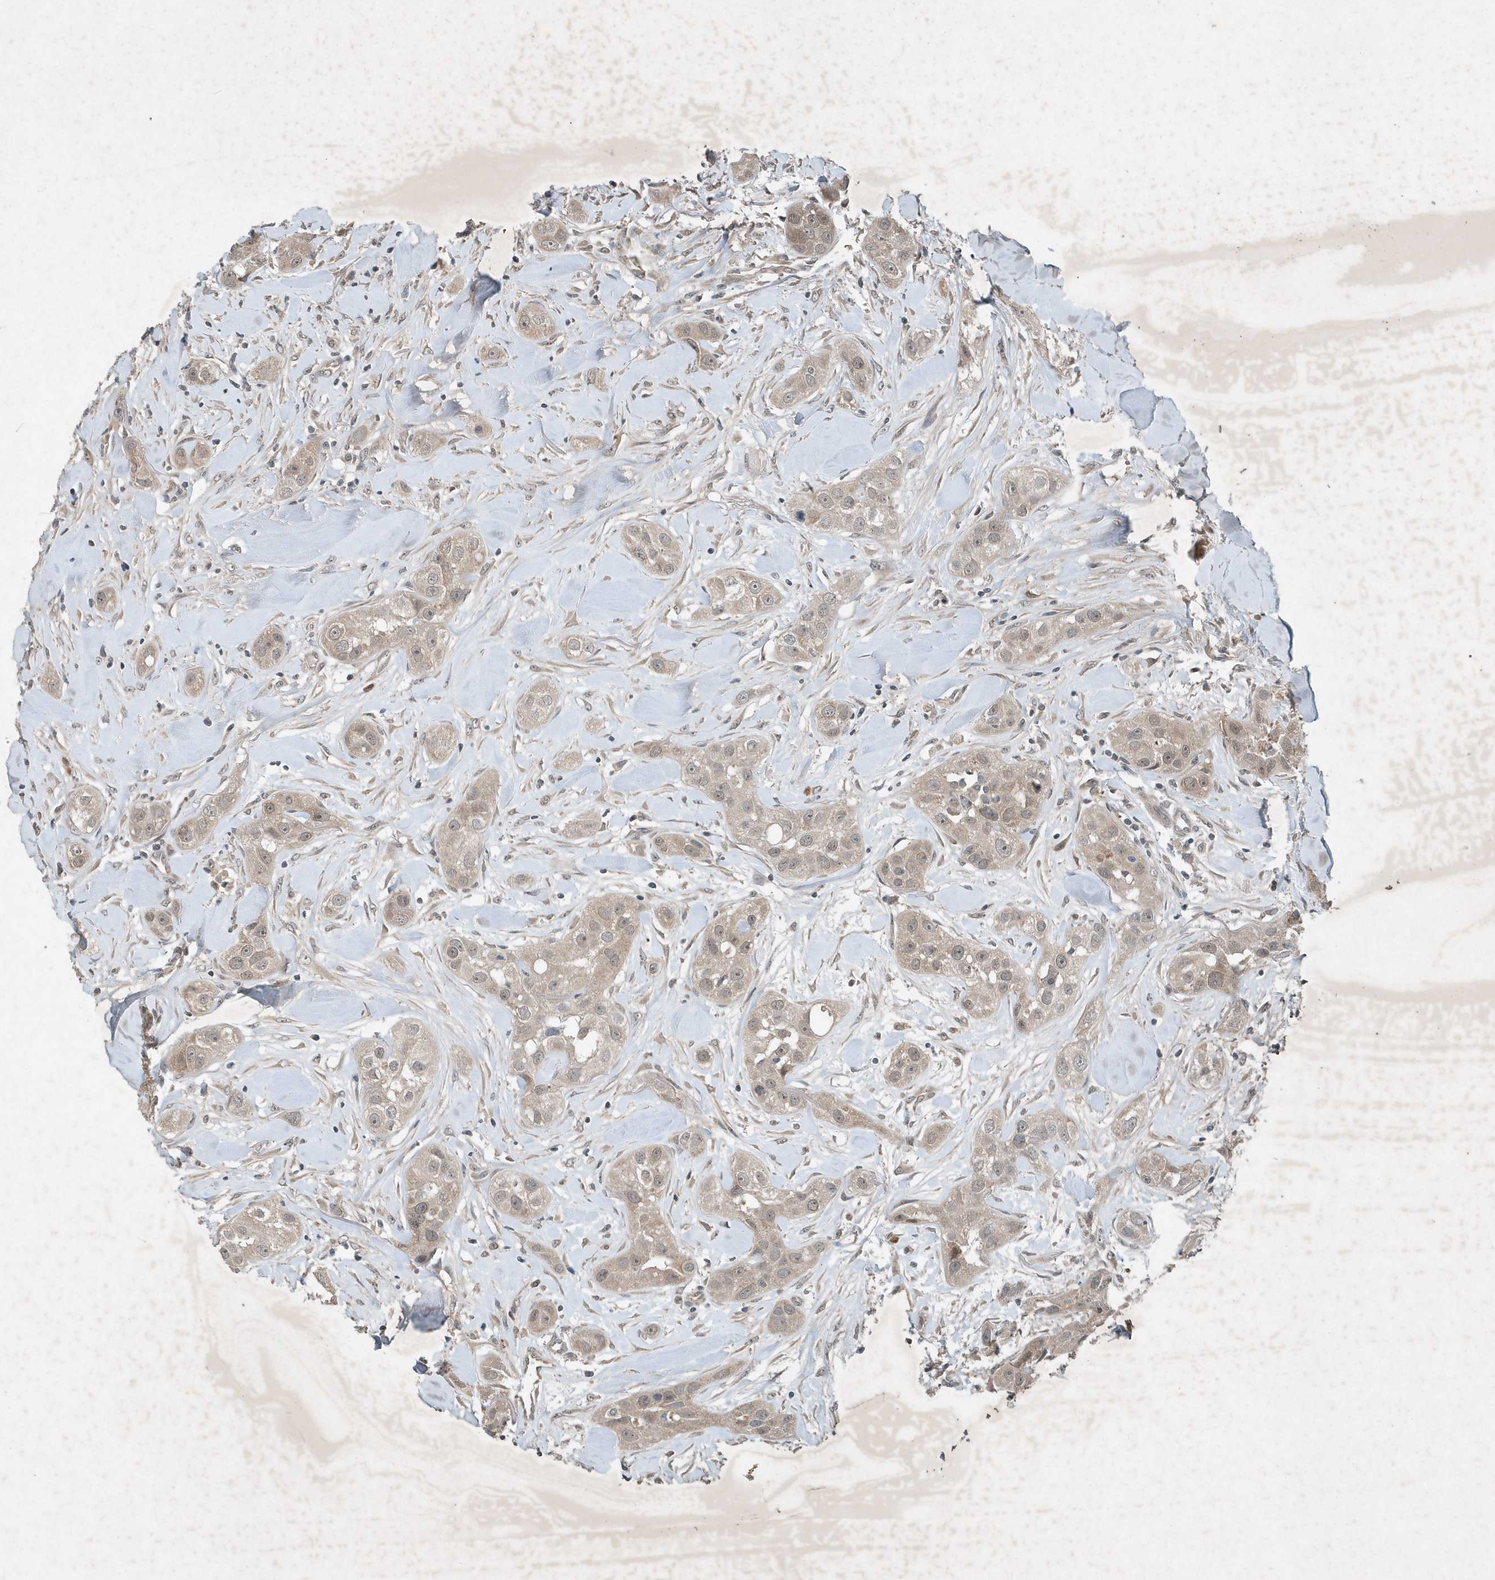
{"staining": {"intensity": "weak", "quantity": ">75%", "location": "cytoplasmic/membranous"}, "tissue": "head and neck cancer", "cell_type": "Tumor cells", "image_type": "cancer", "snomed": [{"axis": "morphology", "description": "Normal tissue, NOS"}, {"axis": "morphology", "description": "Squamous cell carcinoma, NOS"}, {"axis": "topography", "description": "Skeletal muscle"}, {"axis": "topography", "description": "Head-Neck"}], "caption": "Immunohistochemistry (IHC) image of neoplastic tissue: human head and neck cancer (squamous cell carcinoma) stained using IHC reveals low levels of weak protein expression localized specifically in the cytoplasmic/membranous of tumor cells, appearing as a cytoplasmic/membranous brown color.", "gene": "SCFD2", "patient": {"sex": "male", "age": 51}}